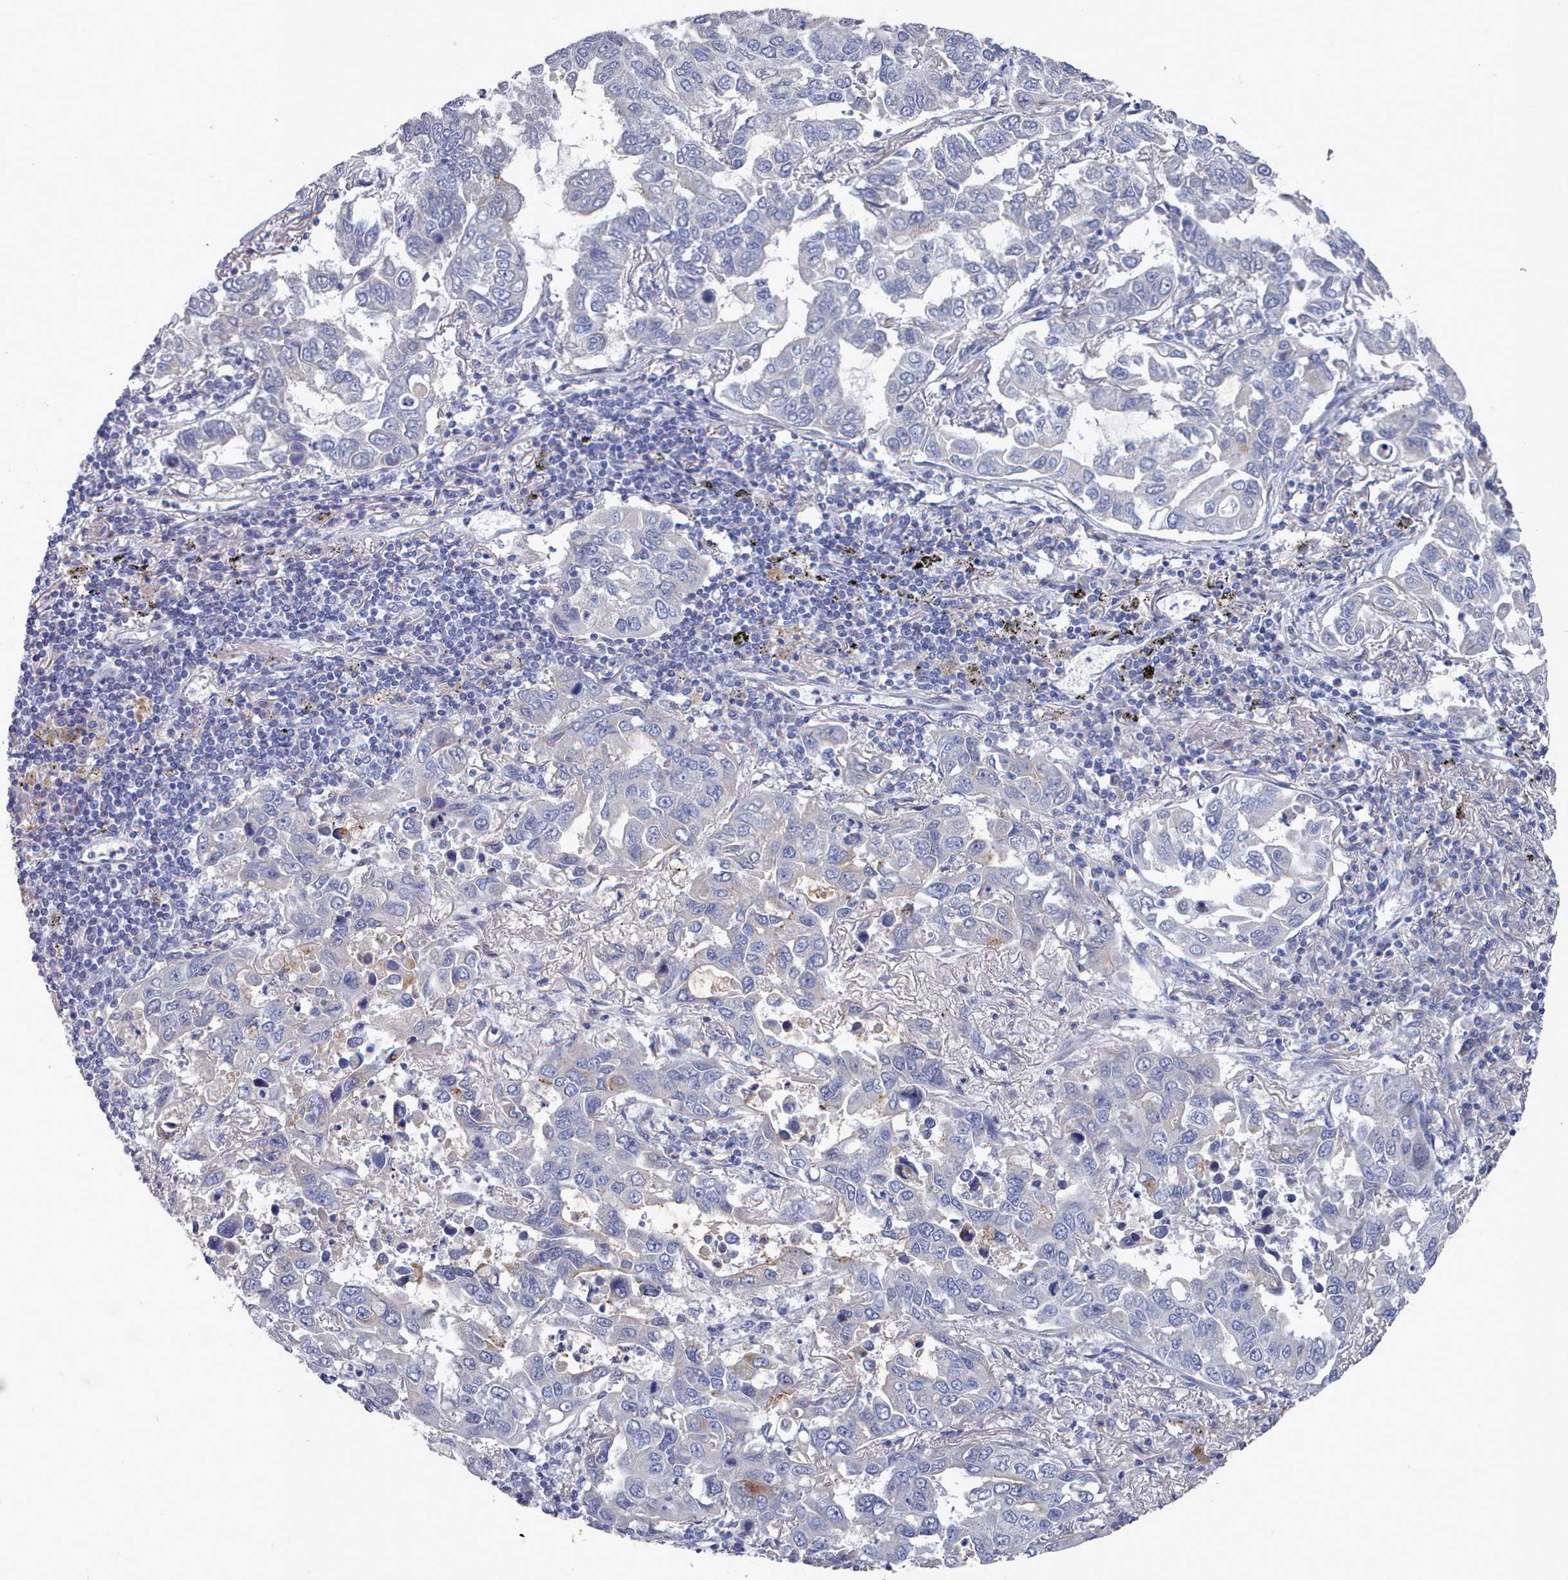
{"staining": {"intensity": "negative", "quantity": "none", "location": "none"}, "tissue": "lung cancer", "cell_type": "Tumor cells", "image_type": "cancer", "snomed": [{"axis": "morphology", "description": "Adenocarcinoma, NOS"}, {"axis": "topography", "description": "Lung"}], "caption": "Micrograph shows no significant protein expression in tumor cells of lung adenocarcinoma.", "gene": "ACAD11", "patient": {"sex": "male", "age": 64}}